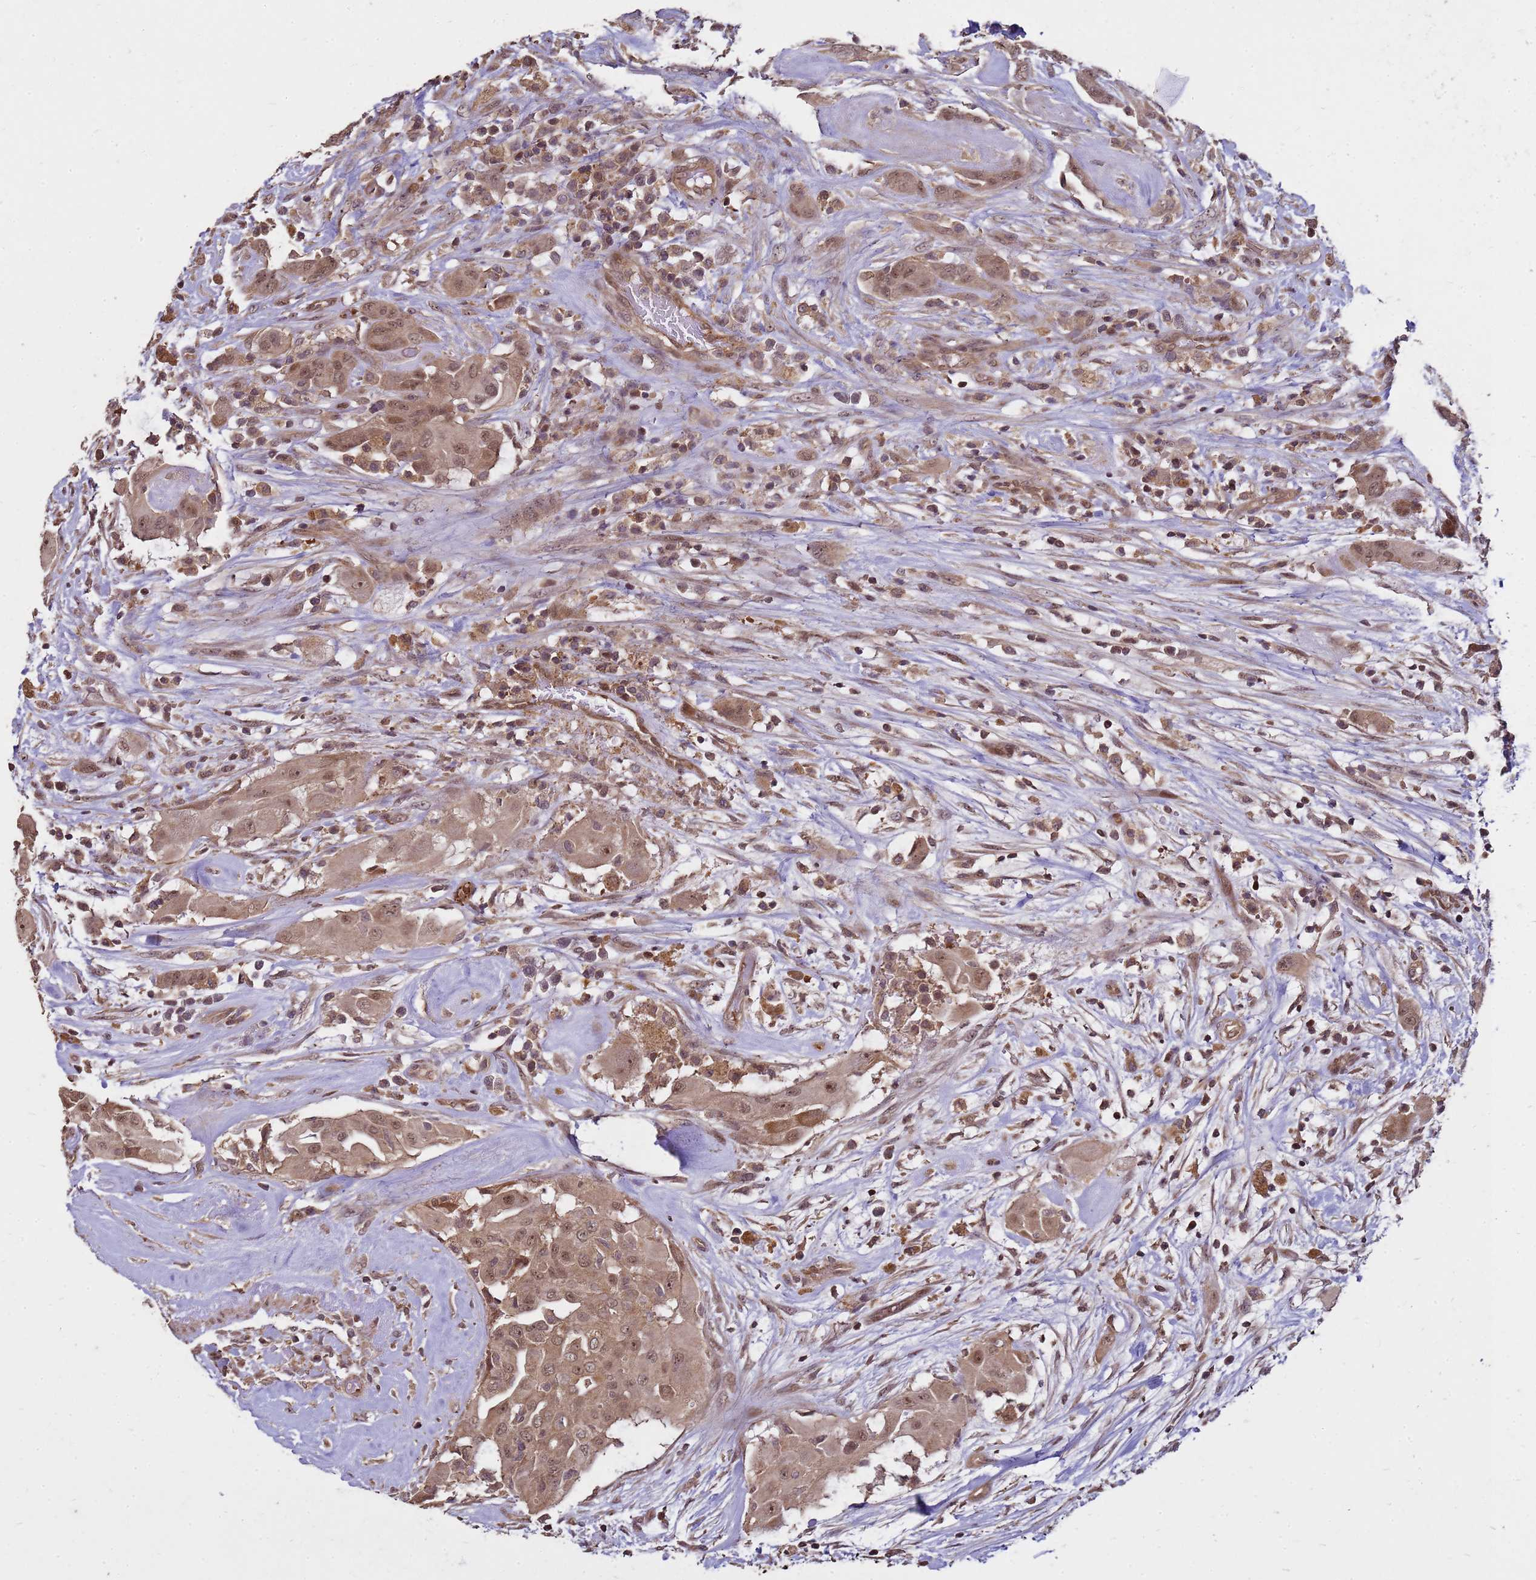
{"staining": {"intensity": "moderate", "quantity": ">75%", "location": "cytoplasmic/membranous,nuclear"}, "tissue": "thyroid cancer", "cell_type": "Tumor cells", "image_type": "cancer", "snomed": [{"axis": "morphology", "description": "Papillary adenocarcinoma, NOS"}, {"axis": "topography", "description": "Thyroid gland"}], "caption": "Immunohistochemistry staining of thyroid cancer, which displays medium levels of moderate cytoplasmic/membranous and nuclear positivity in approximately >75% of tumor cells indicating moderate cytoplasmic/membranous and nuclear protein expression. The staining was performed using DAB (3,3'-diaminobenzidine) (brown) for protein detection and nuclei were counterstained in hematoxylin (blue).", "gene": "CRBN", "patient": {"sex": "female", "age": 59}}